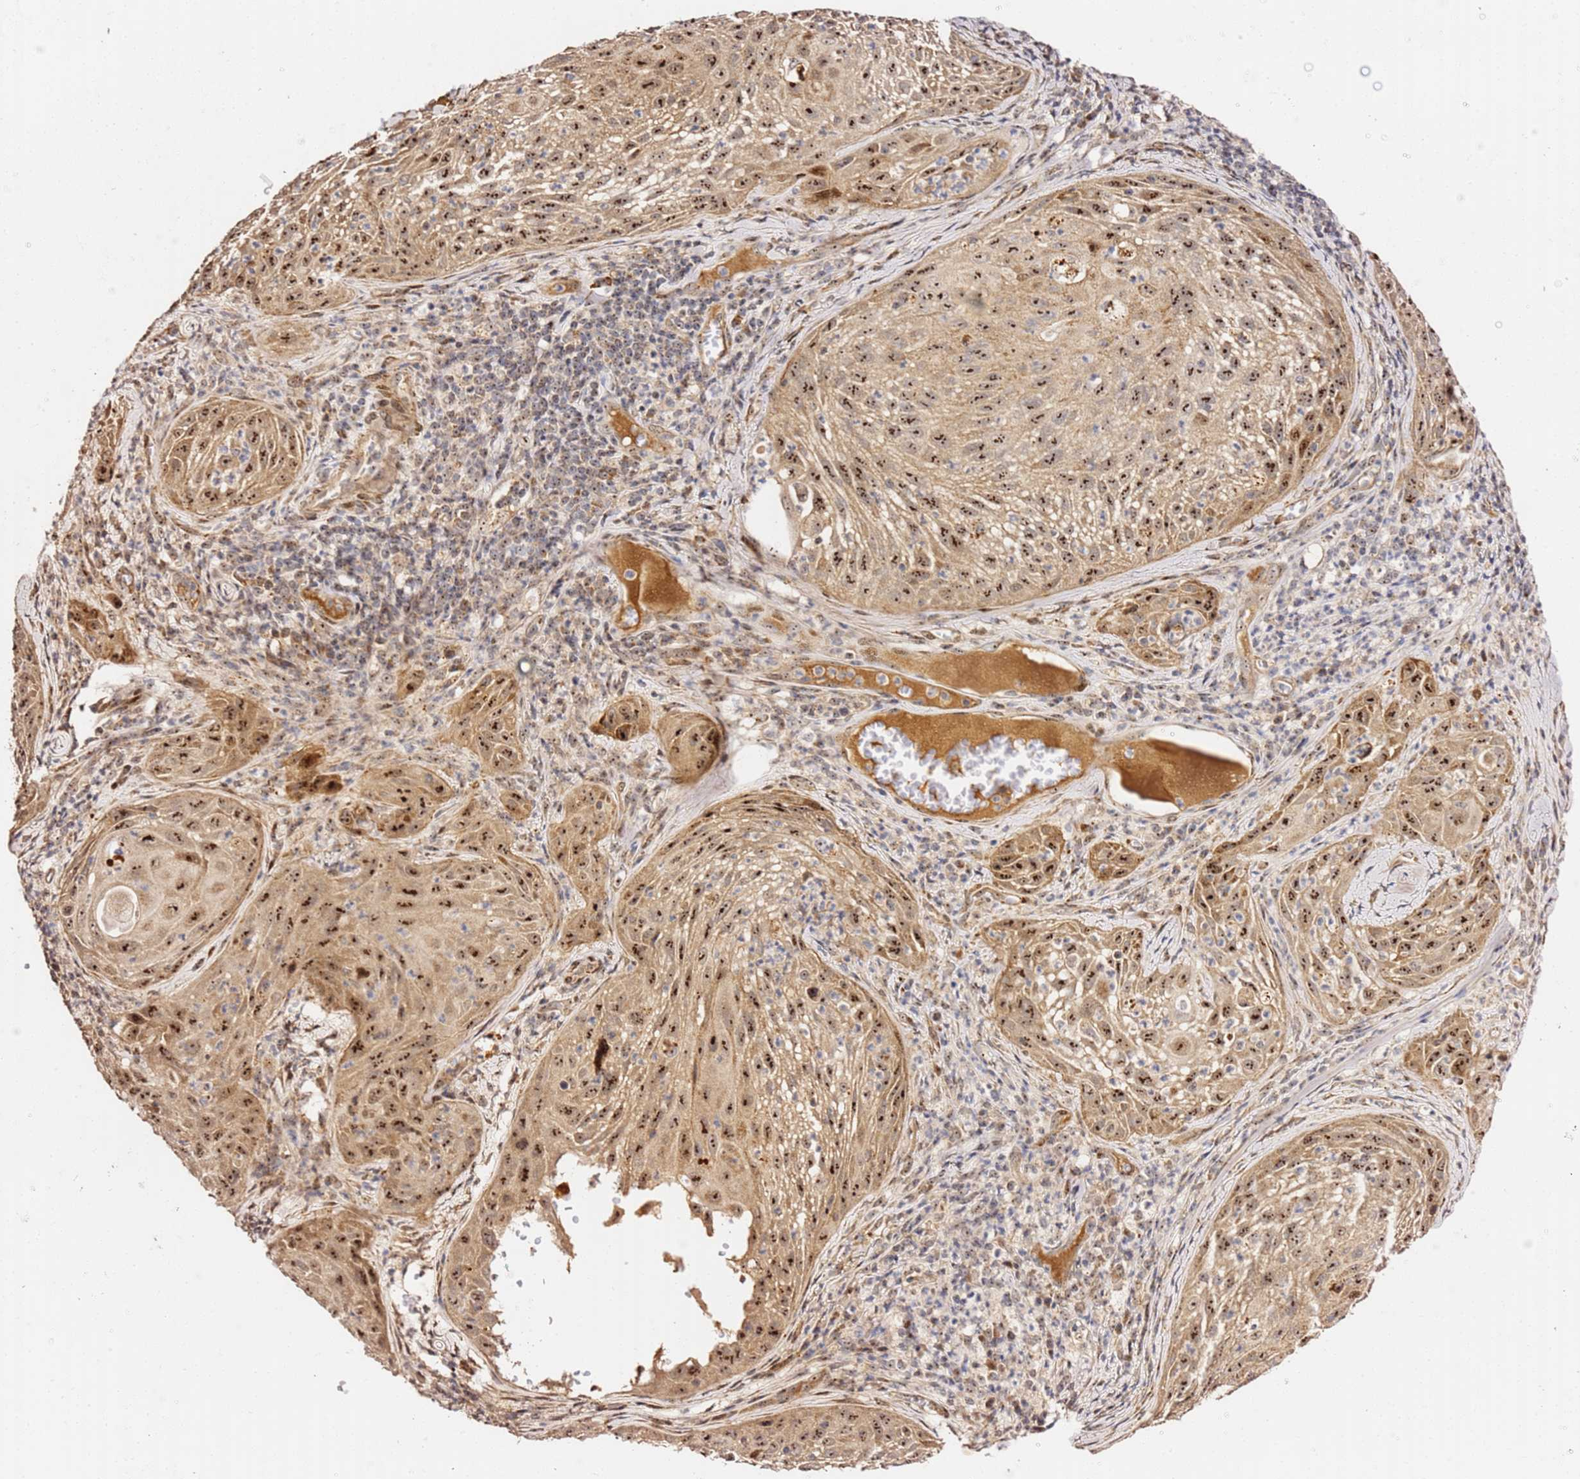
{"staining": {"intensity": "moderate", "quantity": ">75%", "location": "cytoplasmic/membranous,nuclear"}, "tissue": "cervical cancer", "cell_type": "Tumor cells", "image_type": "cancer", "snomed": [{"axis": "morphology", "description": "Squamous cell carcinoma, NOS"}, {"axis": "topography", "description": "Cervix"}], "caption": "This histopathology image demonstrates IHC staining of human cervical cancer (squamous cell carcinoma), with medium moderate cytoplasmic/membranous and nuclear positivity in approximately >75% of tumor cells.", "gene": "KIF25", "patient": {"sex": "female", "age": 42}}